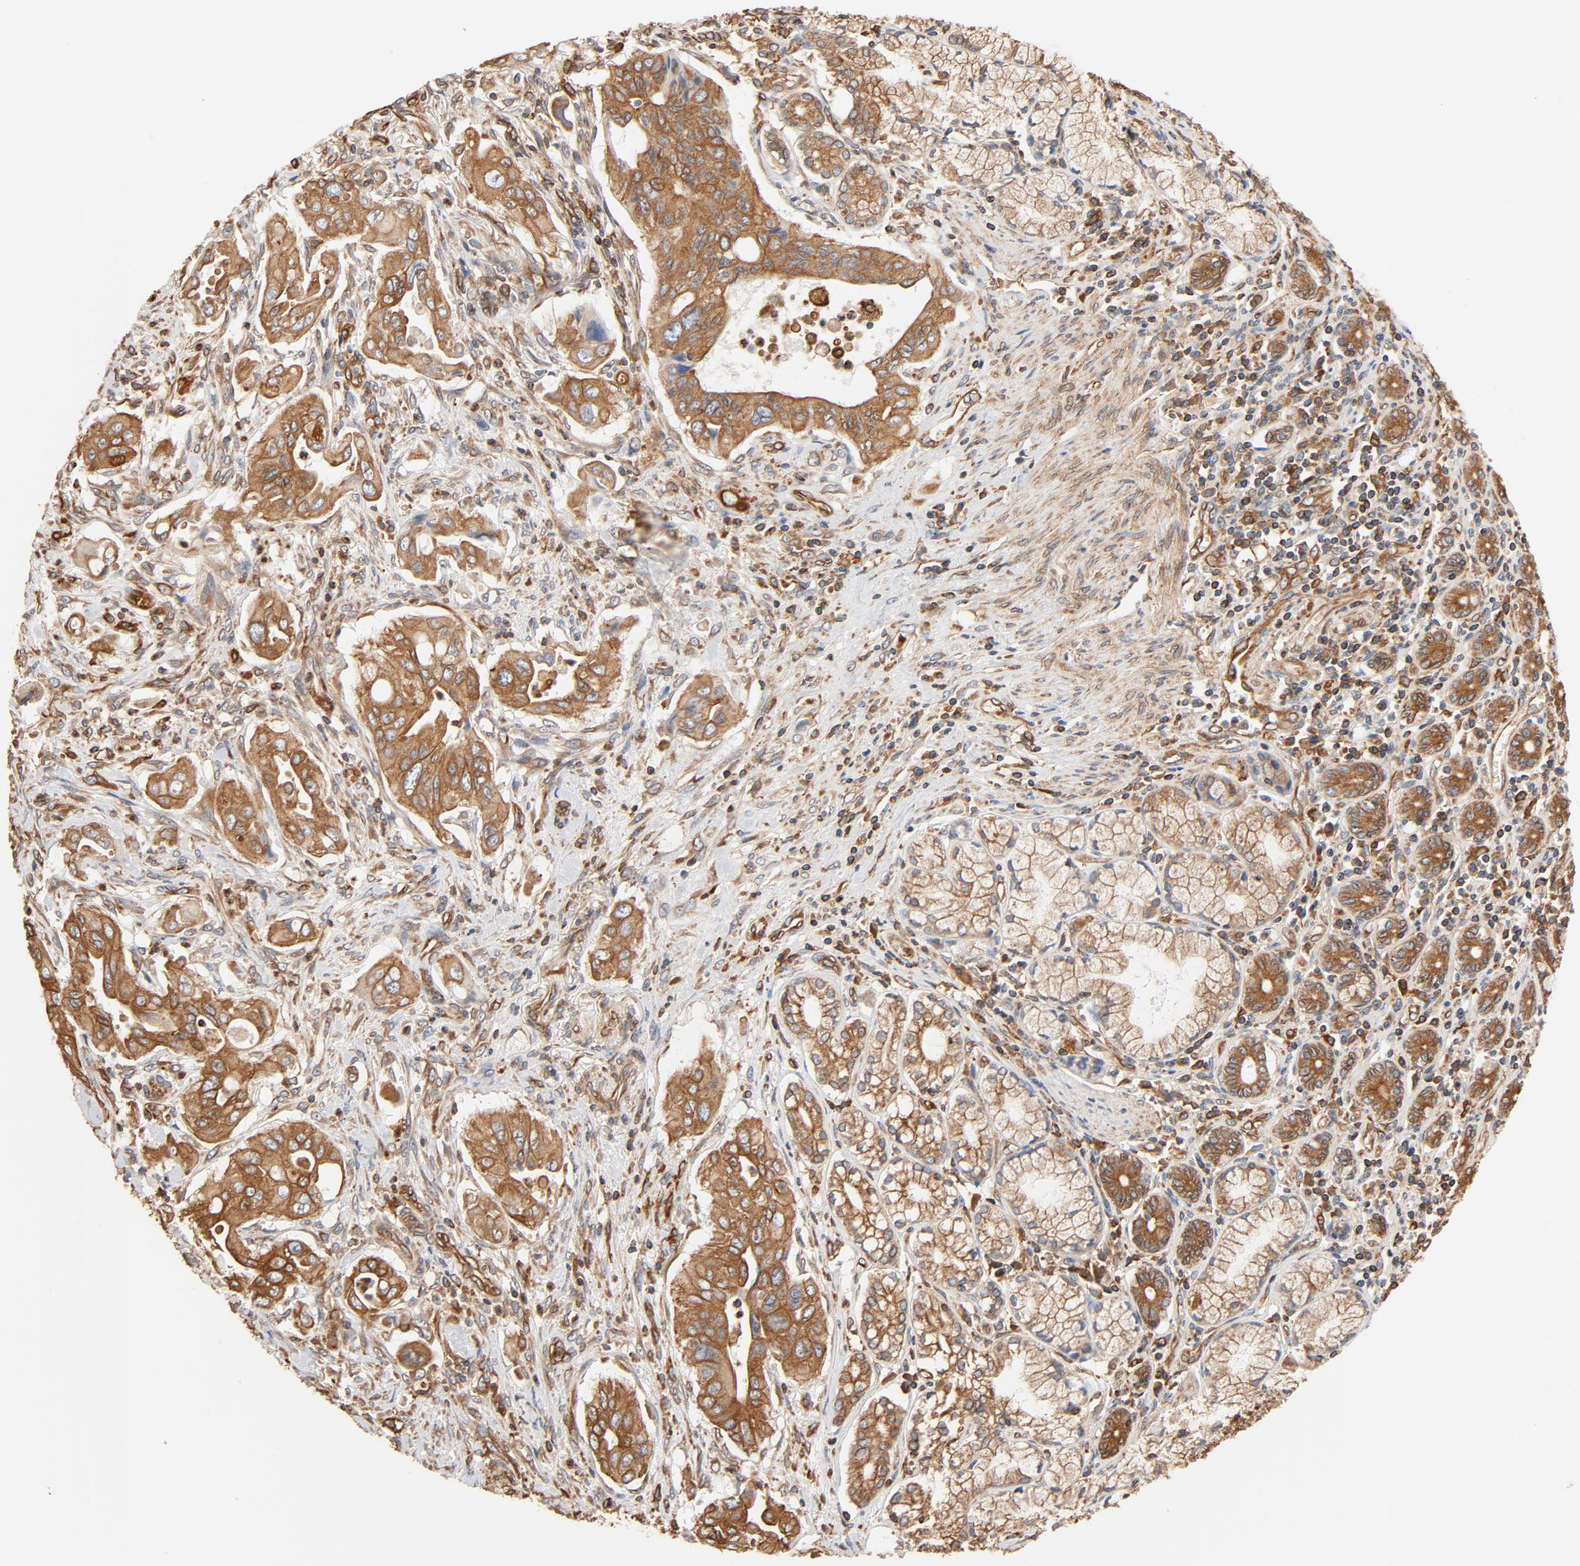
{"staining": {"intensity": "moderate", "quantity": ">75%", "location": "cytoplasmic/membranous"}, "tissue": "pancreatic cancer", "cell_type": "Tumor cells", "image_type": "cancer", "snomed": [{"axis": "morphology", "description": "Adenocarcinoma, NOS"}, {"axis": "topography", "description": "Pancreas"}], "caption": "An immunohistochemistry histopathology image of tumor tissue is shown. Protein staining in brown labels moderate cytoplasmic/membranous positivity in pancreatic cancer within tumor cells.", "gene": "BCAP31", "patient": {"sex": "male", "age": 77}}